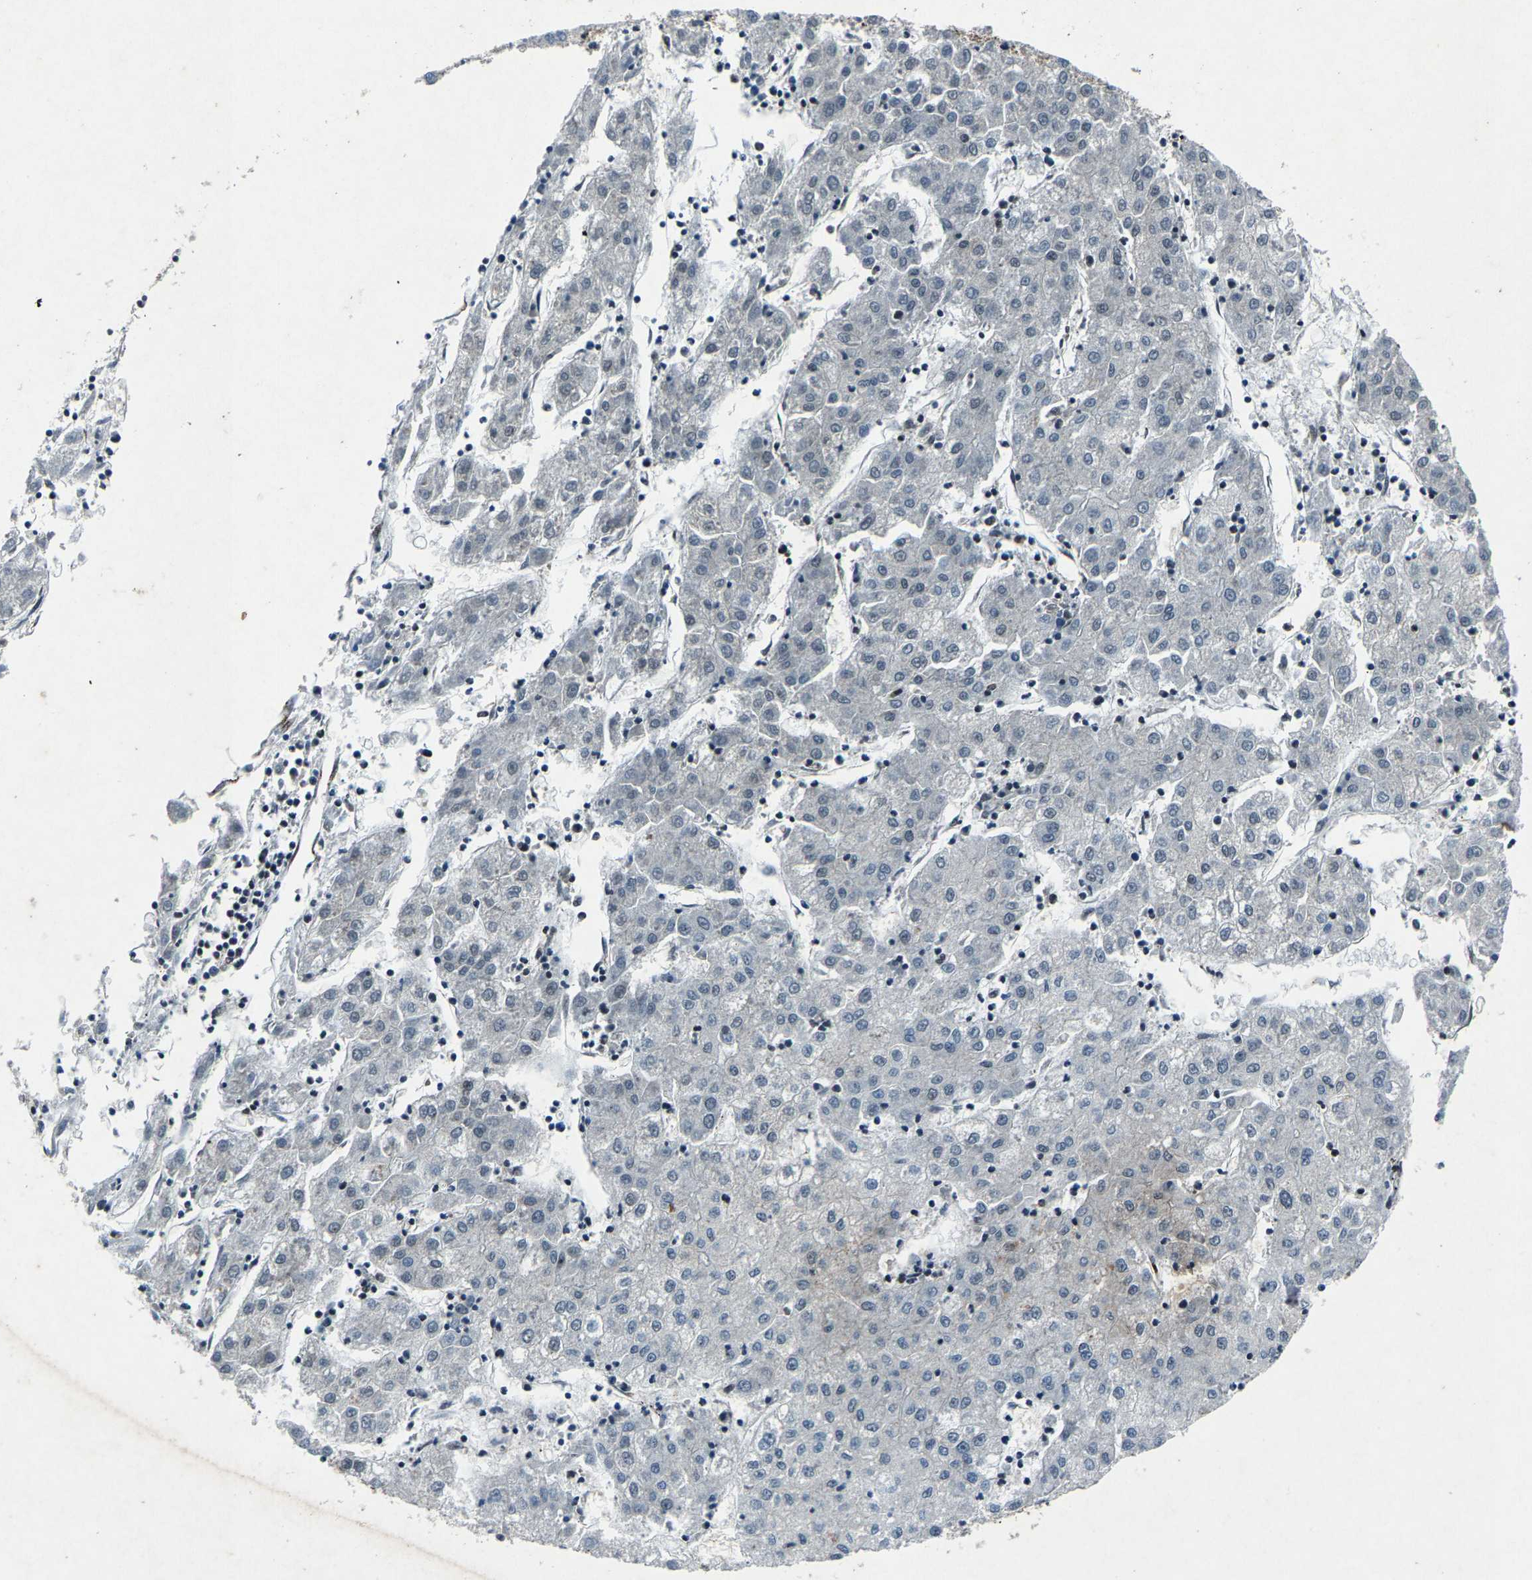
{"staining": {"intensity": "negative", "quantity": "none", "location": "none"}, "tissue": "liver cancer", "cell_type": "Tumor cells", "image_type": "cancer", "snomed": [{"axis": "morphology", "description": "Carcinoma, Hepatocellular, NOS"}, {"axis": "topography", "description": "Liver"}], "caption": "Immunohistochemical staining of liver hepatocellular carcinoma exhibits no significant staining in tumor cells. Brightfield microscopy of IHC stained with DAB (brown) and hematoxylin (blue), captured at high magnification.", "gene": "ATXN3", "patient": {"sex": "male", "age": 72}}